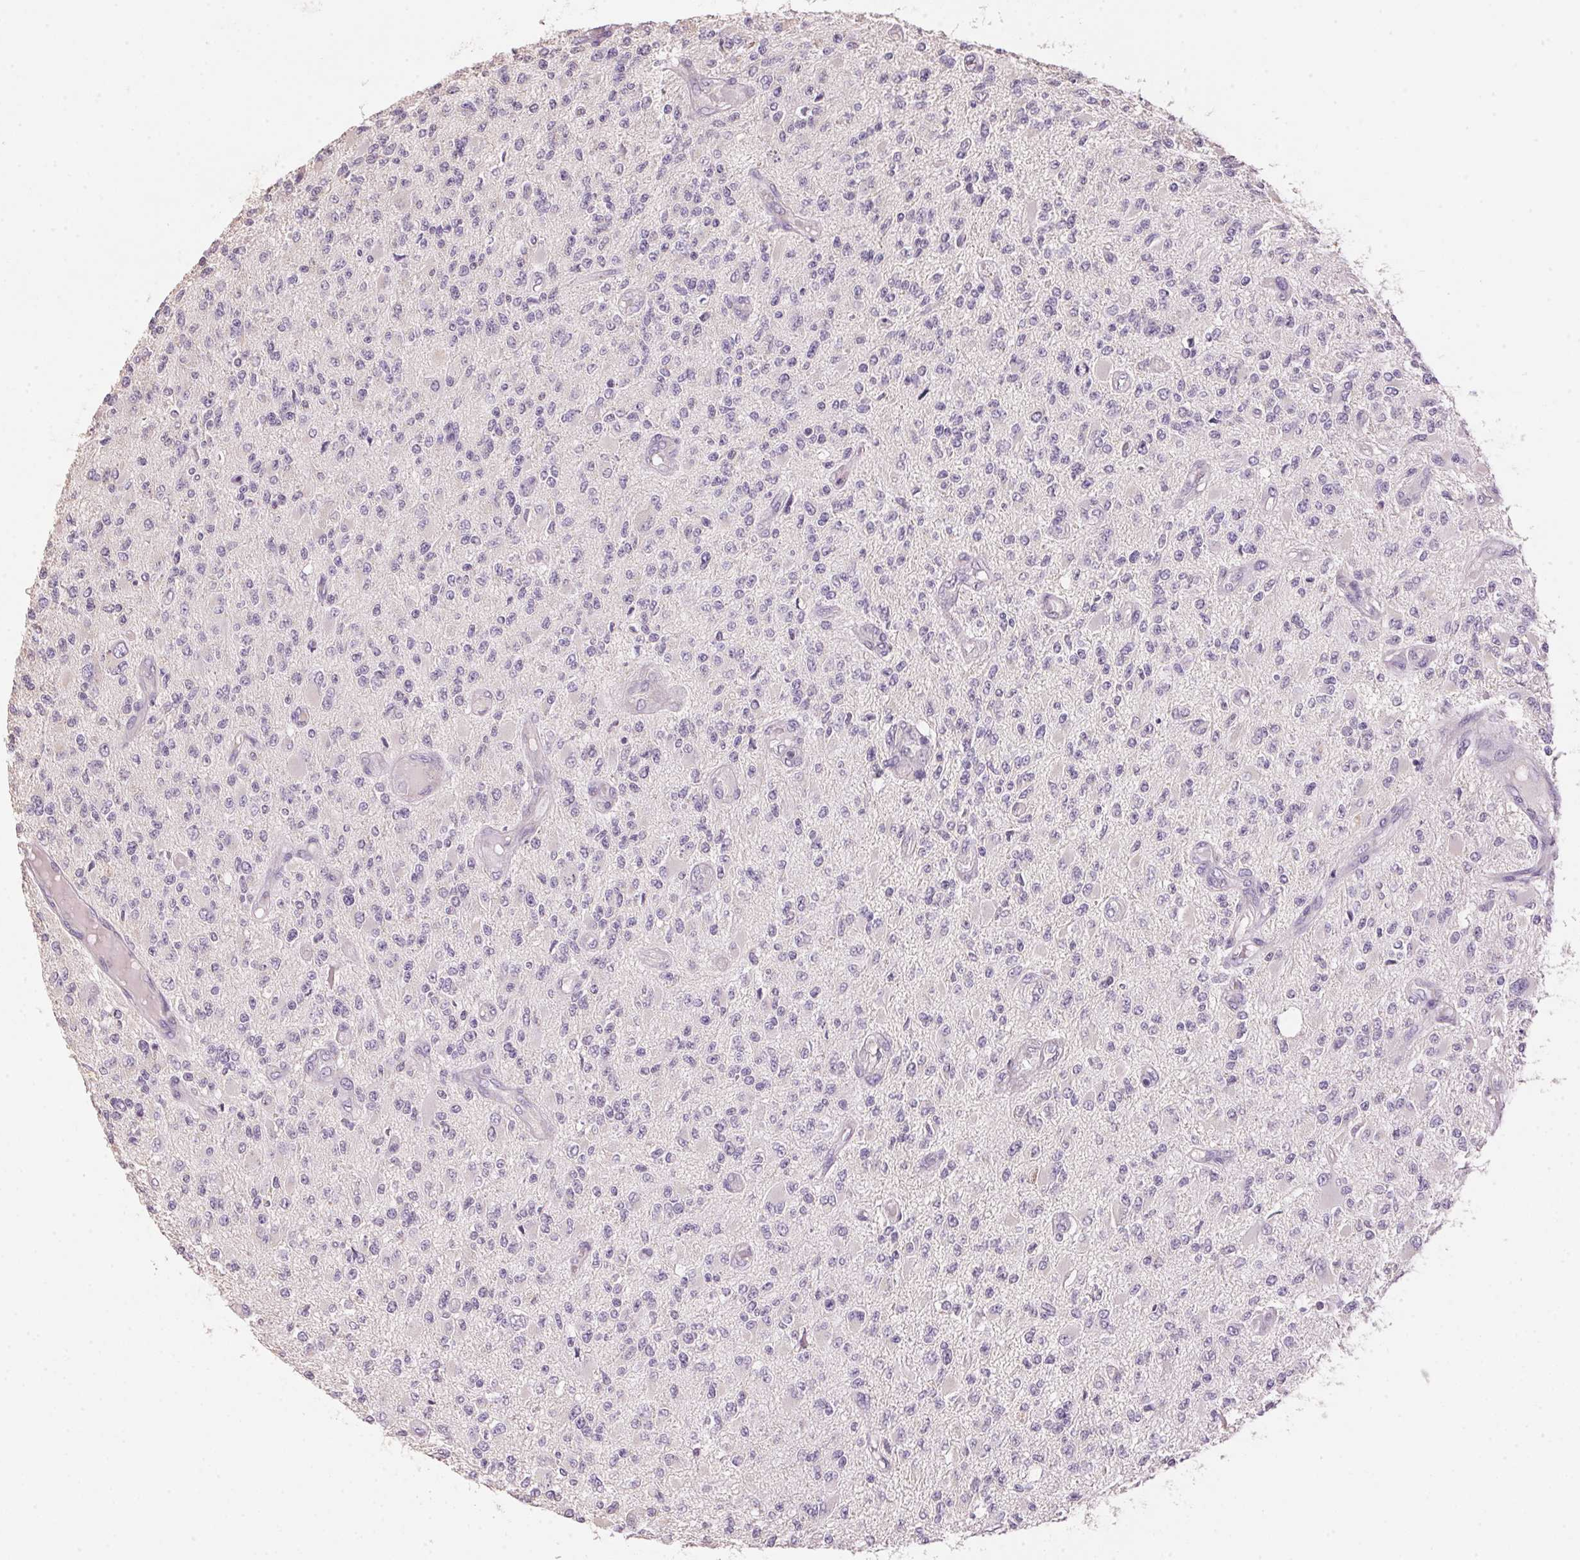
{"staining": {"intensity": "negative", "quantity": "none", "location": "none"}, "tissue": "glioma", "cell_type": "Tumor cells", "image_type": "cancer", "snomed": [{"axis": "morphology", "description": "Glioma, malignant, High grade"}, {"axis": "topography", "description": "Brain"}], "caption": "Immunohistochemical staining of human malignant glioma (high-grade) reveals no significant positivity in tumor cells.", "gene": "LYZL6", "patient": {"sex": "female", "age": 63}}